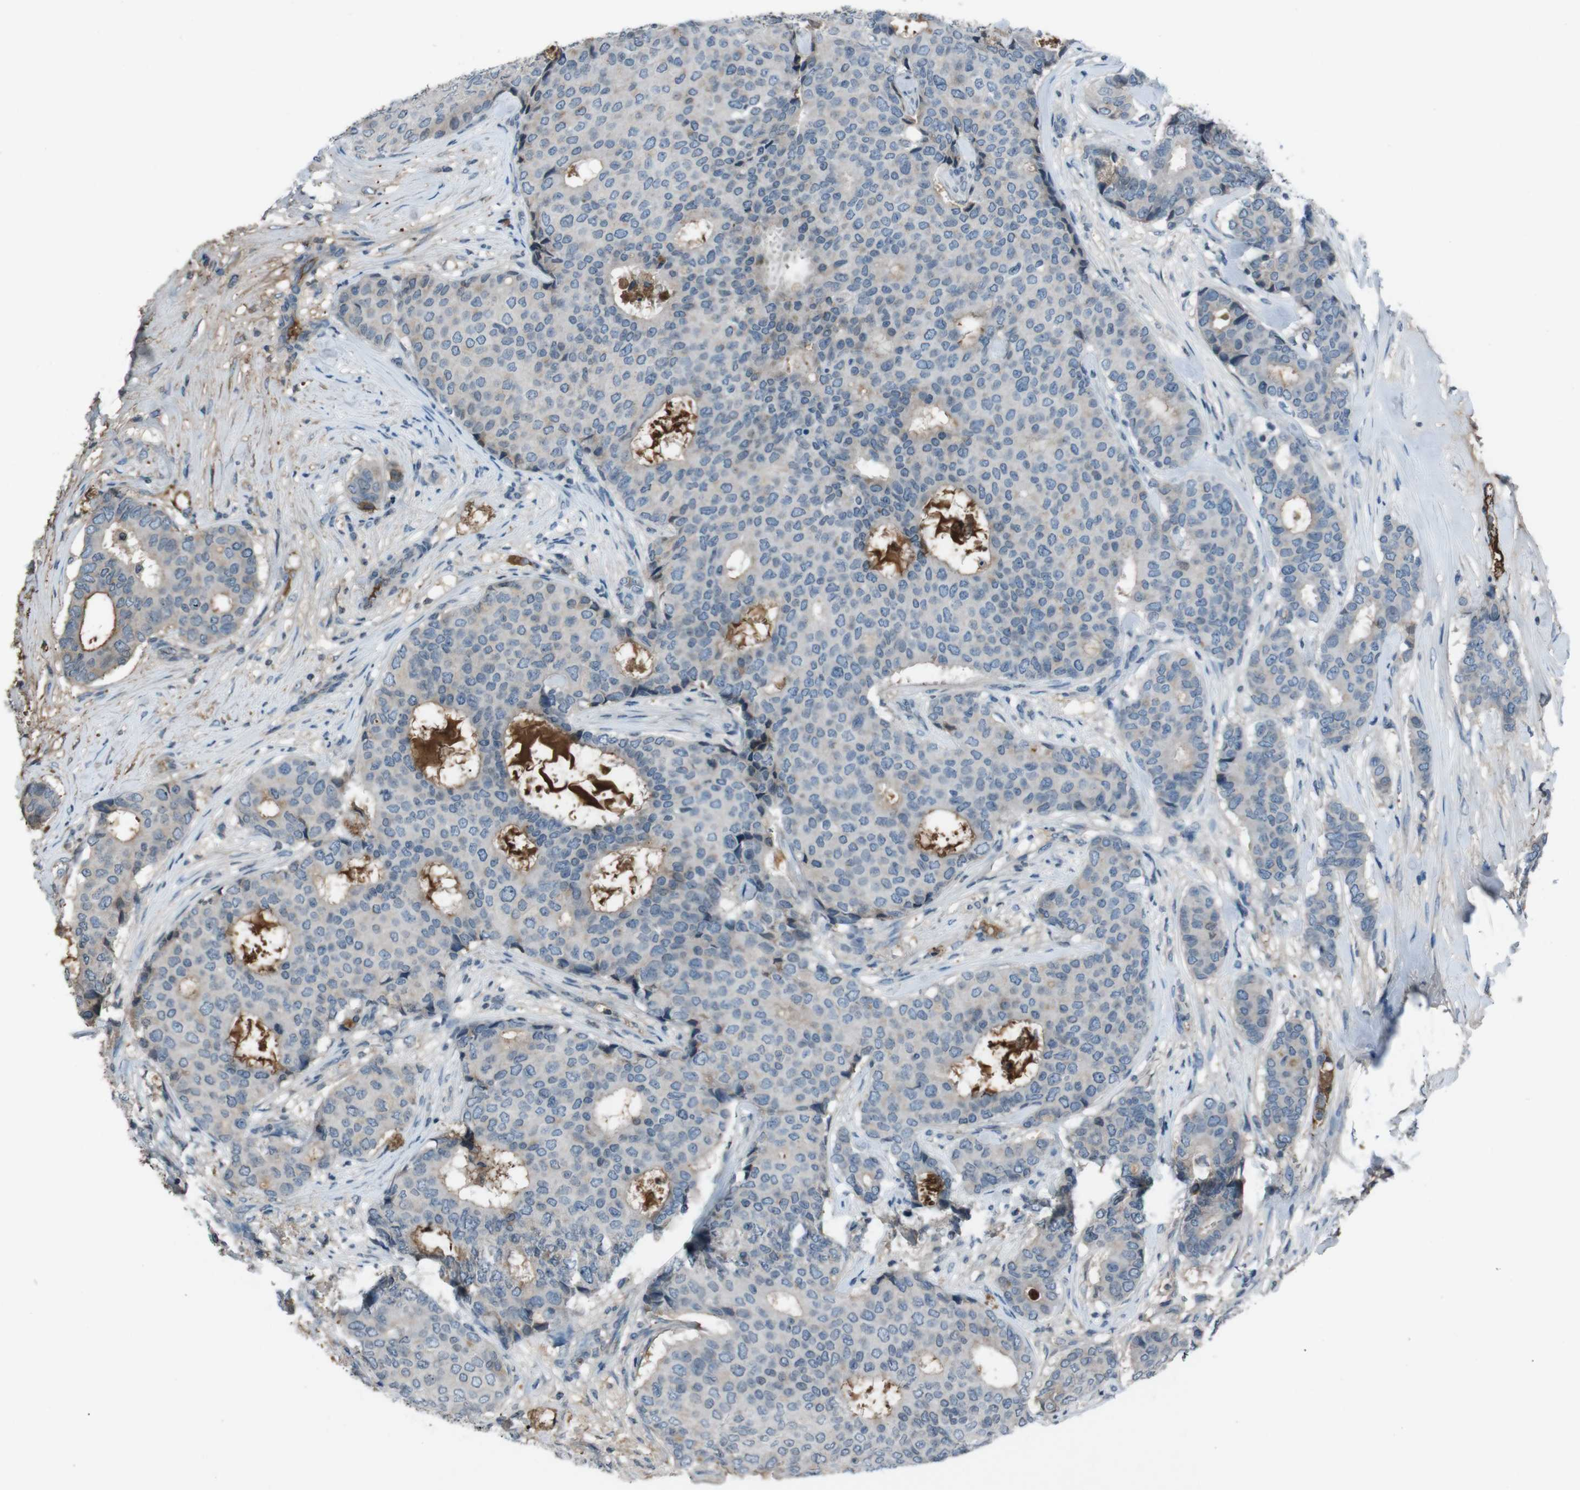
{"staining": {"intensity": "negative", "quantity": "none", "location": "none"}, "tissue": "breast cancer", "cell_type": "Tumor cells", "image_type": "cancer", "snomed": [{"axis": "morphology", "description": "Duct carcinoma"}, {"axis": "topography", "description": "Breast"}], "caption": "Breast invasive ductal carcinoma stained for a protein using IHC exhibits no expression tumor cells.", "gene": "UGT1A6", "patient": {"sex": "female", "age": 75}}